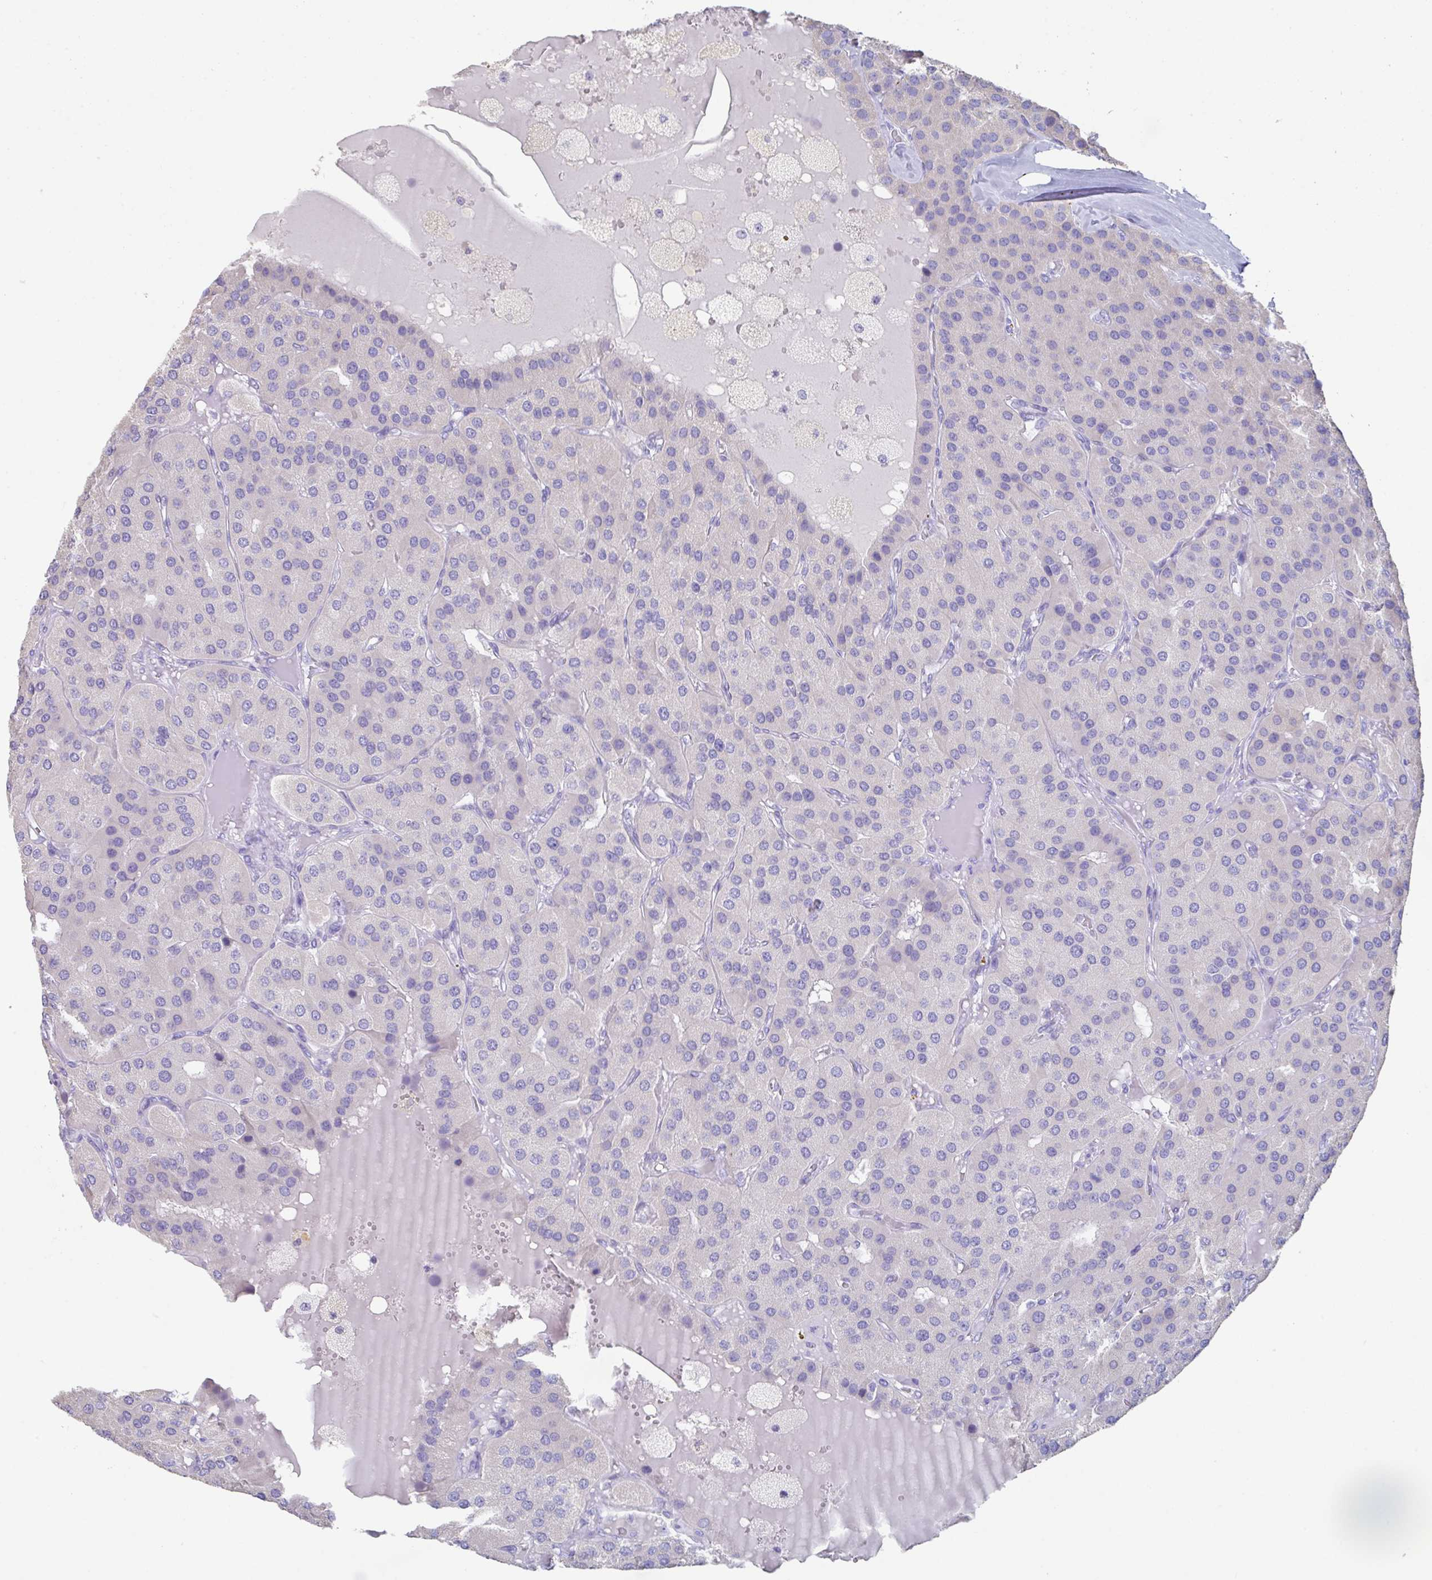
{"staining": {"intensity": "negative", "quantity": "none", "location": "none"}, "tissue": "parathyroid gland", "cell_type": "Glandular cells", "image_type": "normal", "snomed": [{"axis": "morphology", "description": "Normal tissue, NOS"}, {"axis": "morphology", "description": "Adenoma, NOS"}, {"axis": "topography", "description": "Parathyroid gland"}], "caption": "An IHC micrograph of normal parathyroid gland is shown. There is no staining in glandular cells of parathyroid gland.", "gene": "SLC44A4", "patient": {"sex": "female", "age": 86}}